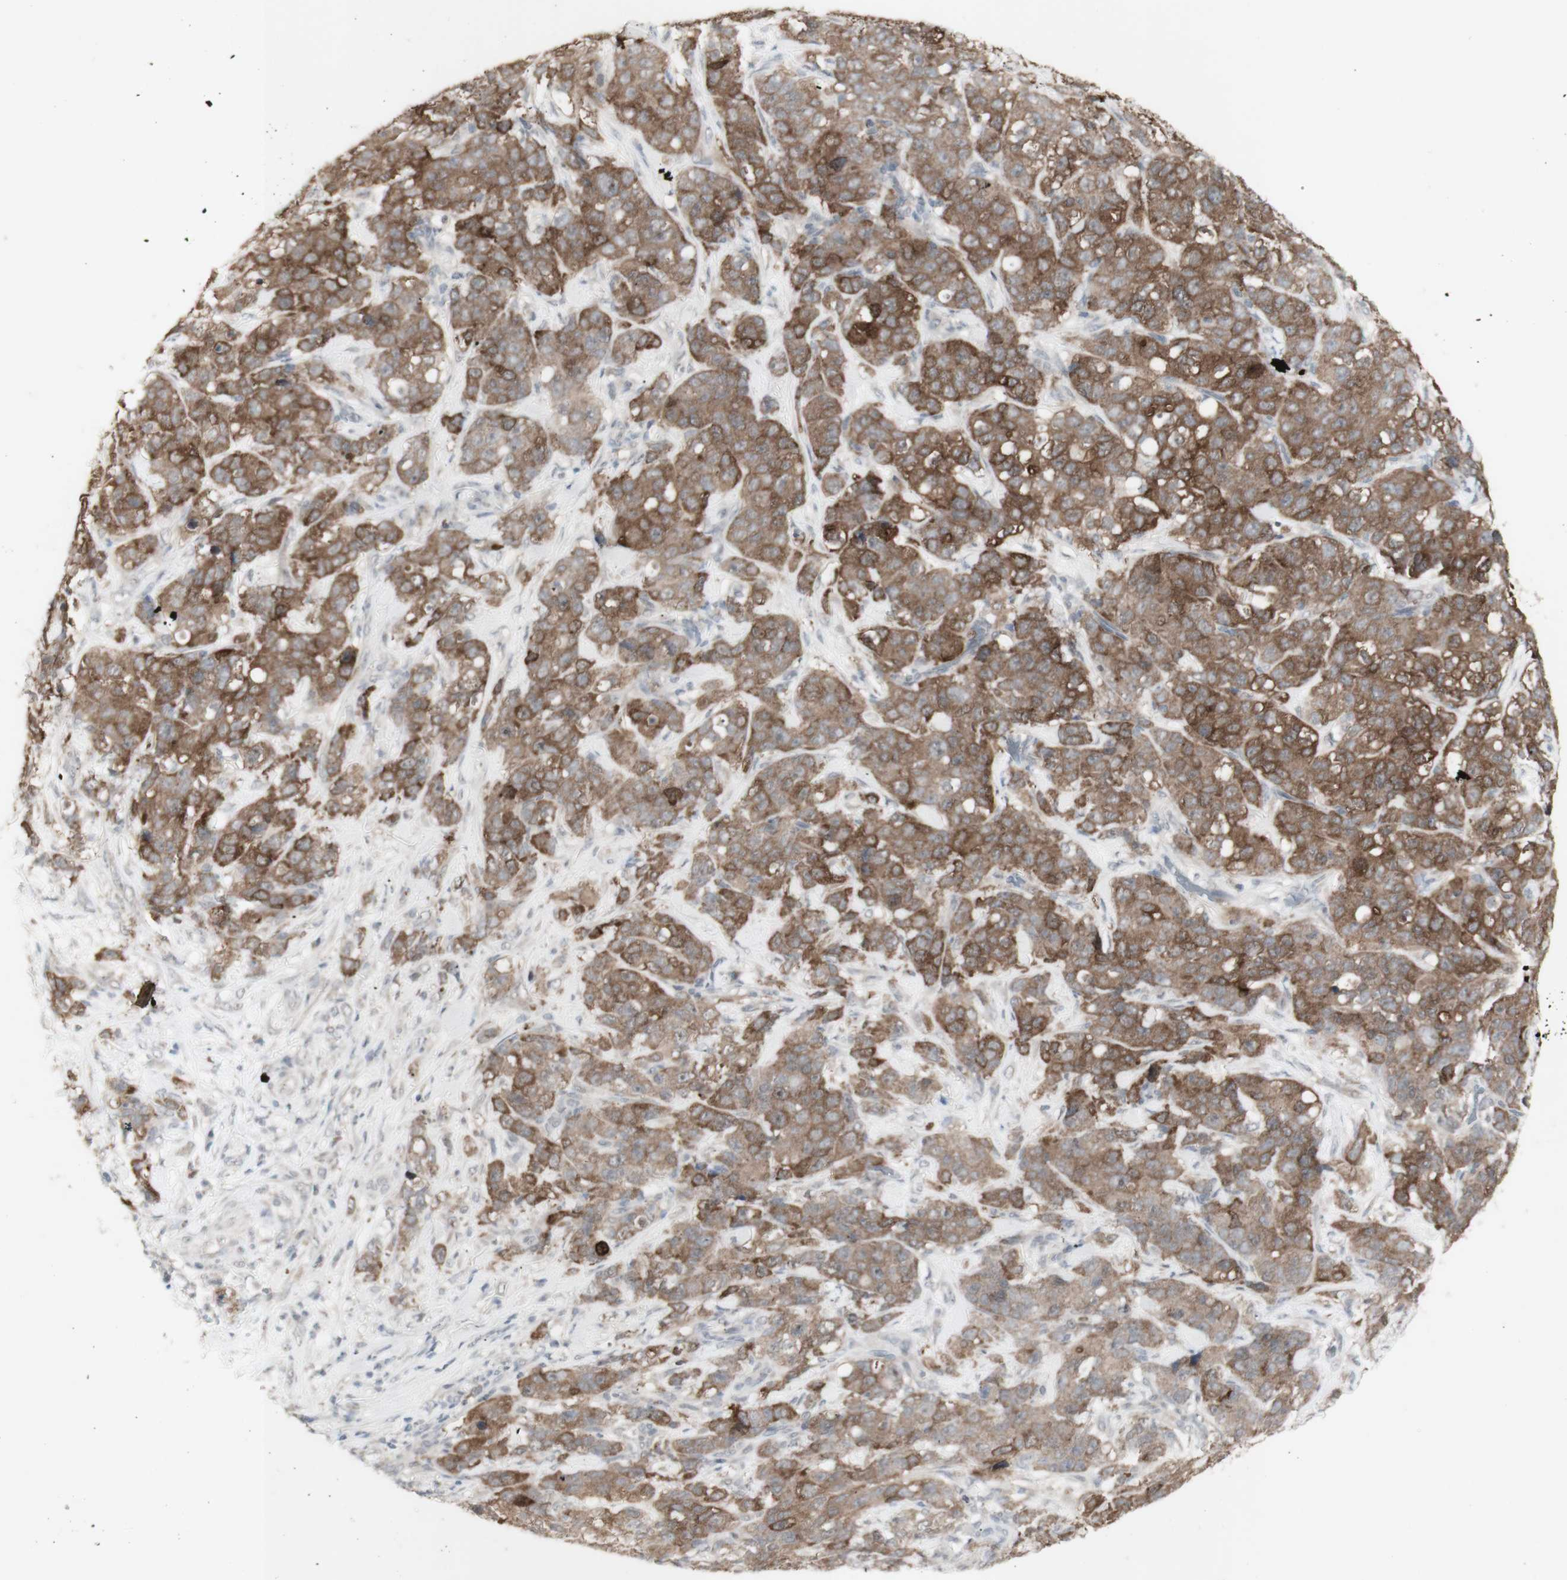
{"staining": {"intensity": "moderate", "quantity": ">75%", "location": "cytoplasmic/membranous"}, "tissue": "stomach cancer", "cell_type": "Tumor cells", "image_type": "cancer", "snomed": [{"axis": "morphology", "description": "Adenocarcinoma, NOS"}, {"axis": "topography", "description": "Stomach"}], "caption": "Immunohistochemistry (IHC) histopathology image of stomach cancer (adenocarcinoma) stained for a protein (brown), which reveals medium levels of moderate cytoplasmic/membranous positivity in about >75% of tumor cells.", "gene": "C1orf116", "patient": {"sex": "male", "age": 48}}